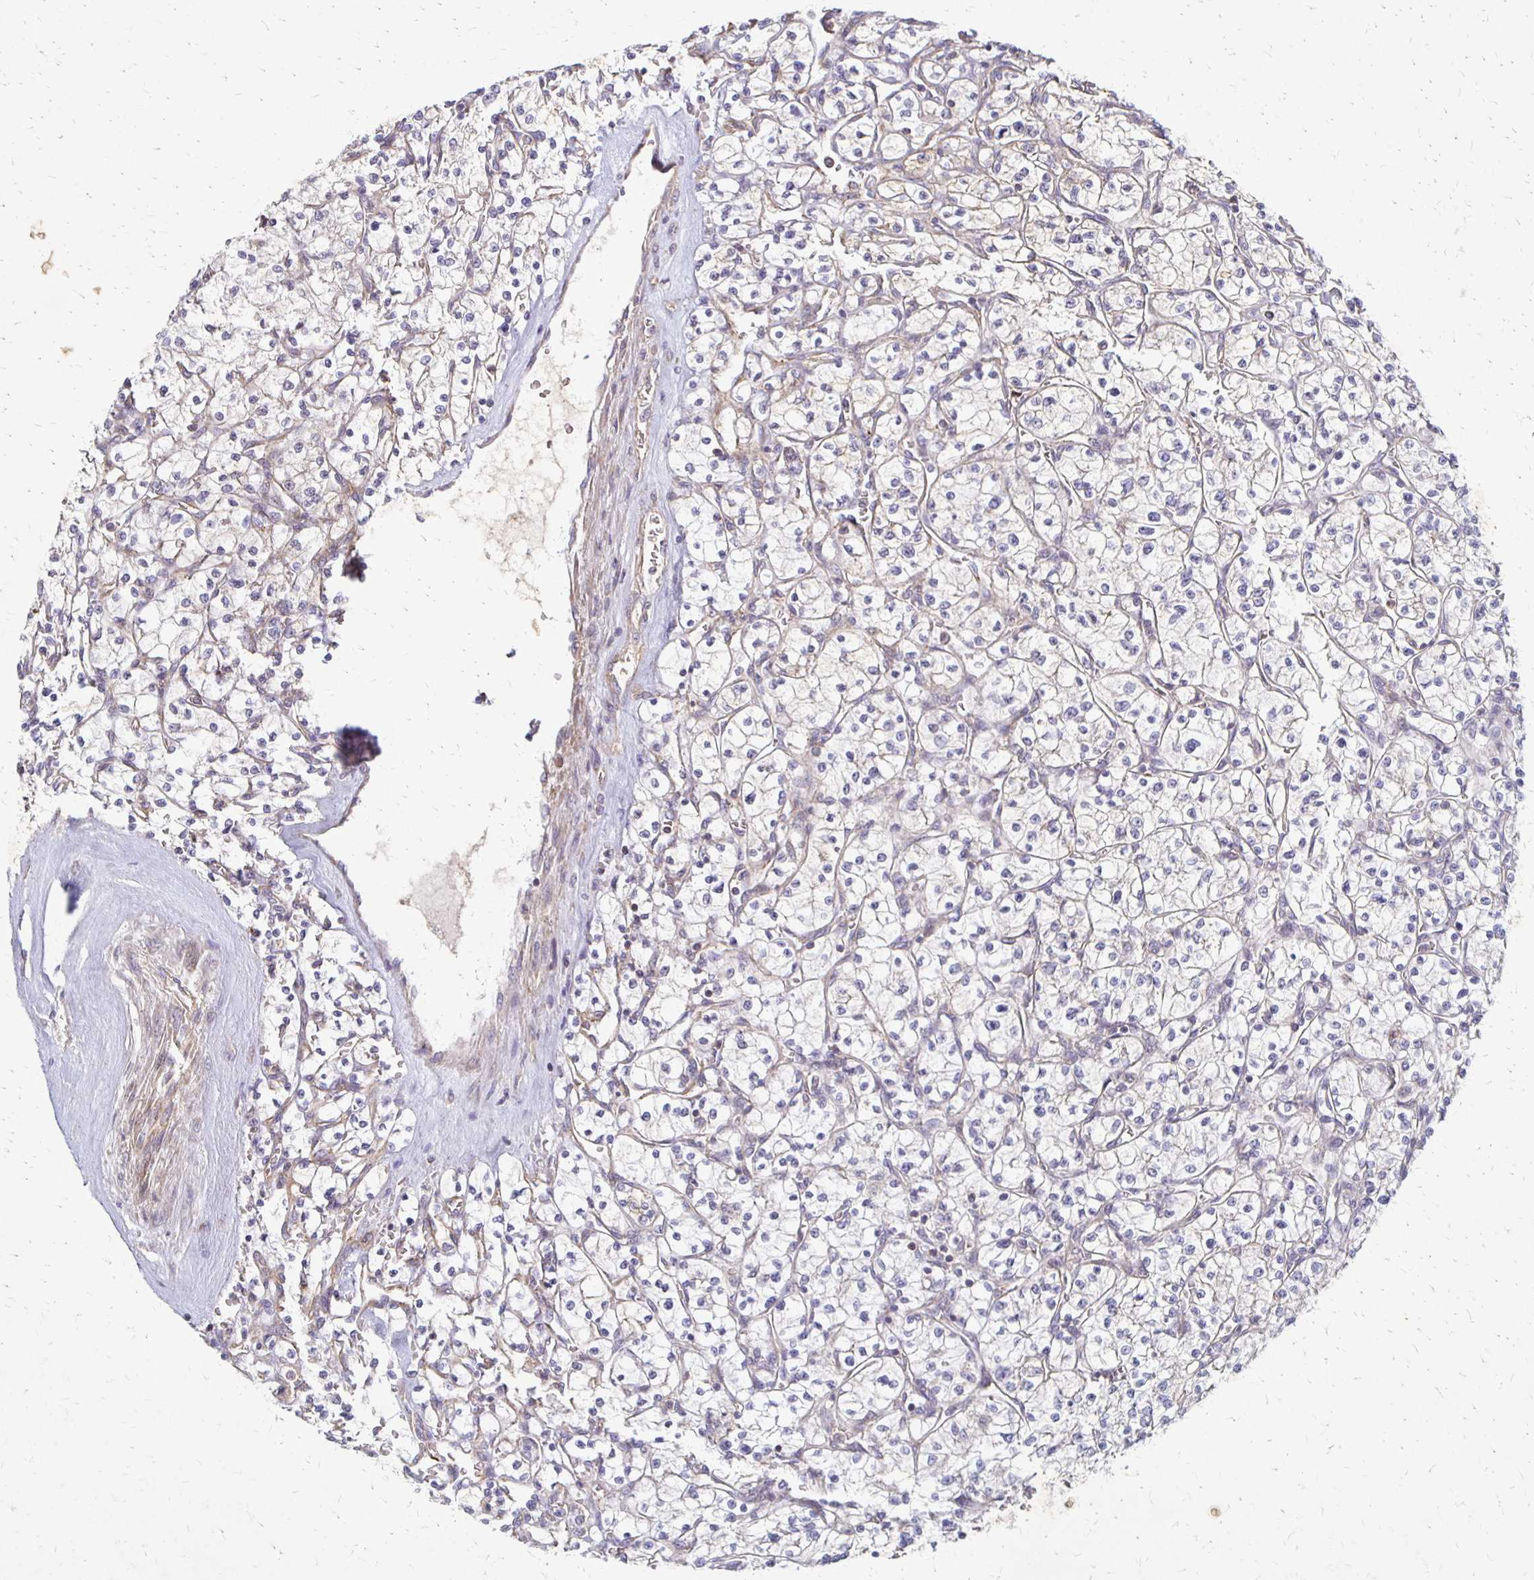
{"staining": {"intensity": "negative", "quantity": "none", "location": "none"}, "tissue": "renal cancer", "cell_type": "Tumor cells", "image_type": "cancer", "snomed": [{"axis": "morphology", "description": "Adenocarcinoma, NOS"}, {"axis": "topography", "description": "Kidney"}], "caption": "Renal cancer was stained to show a protein in brown. There is no significant staining in tumor cells.", "gene": "EIF4EBP2", "patient": {"sex": "female", "age": 64}}